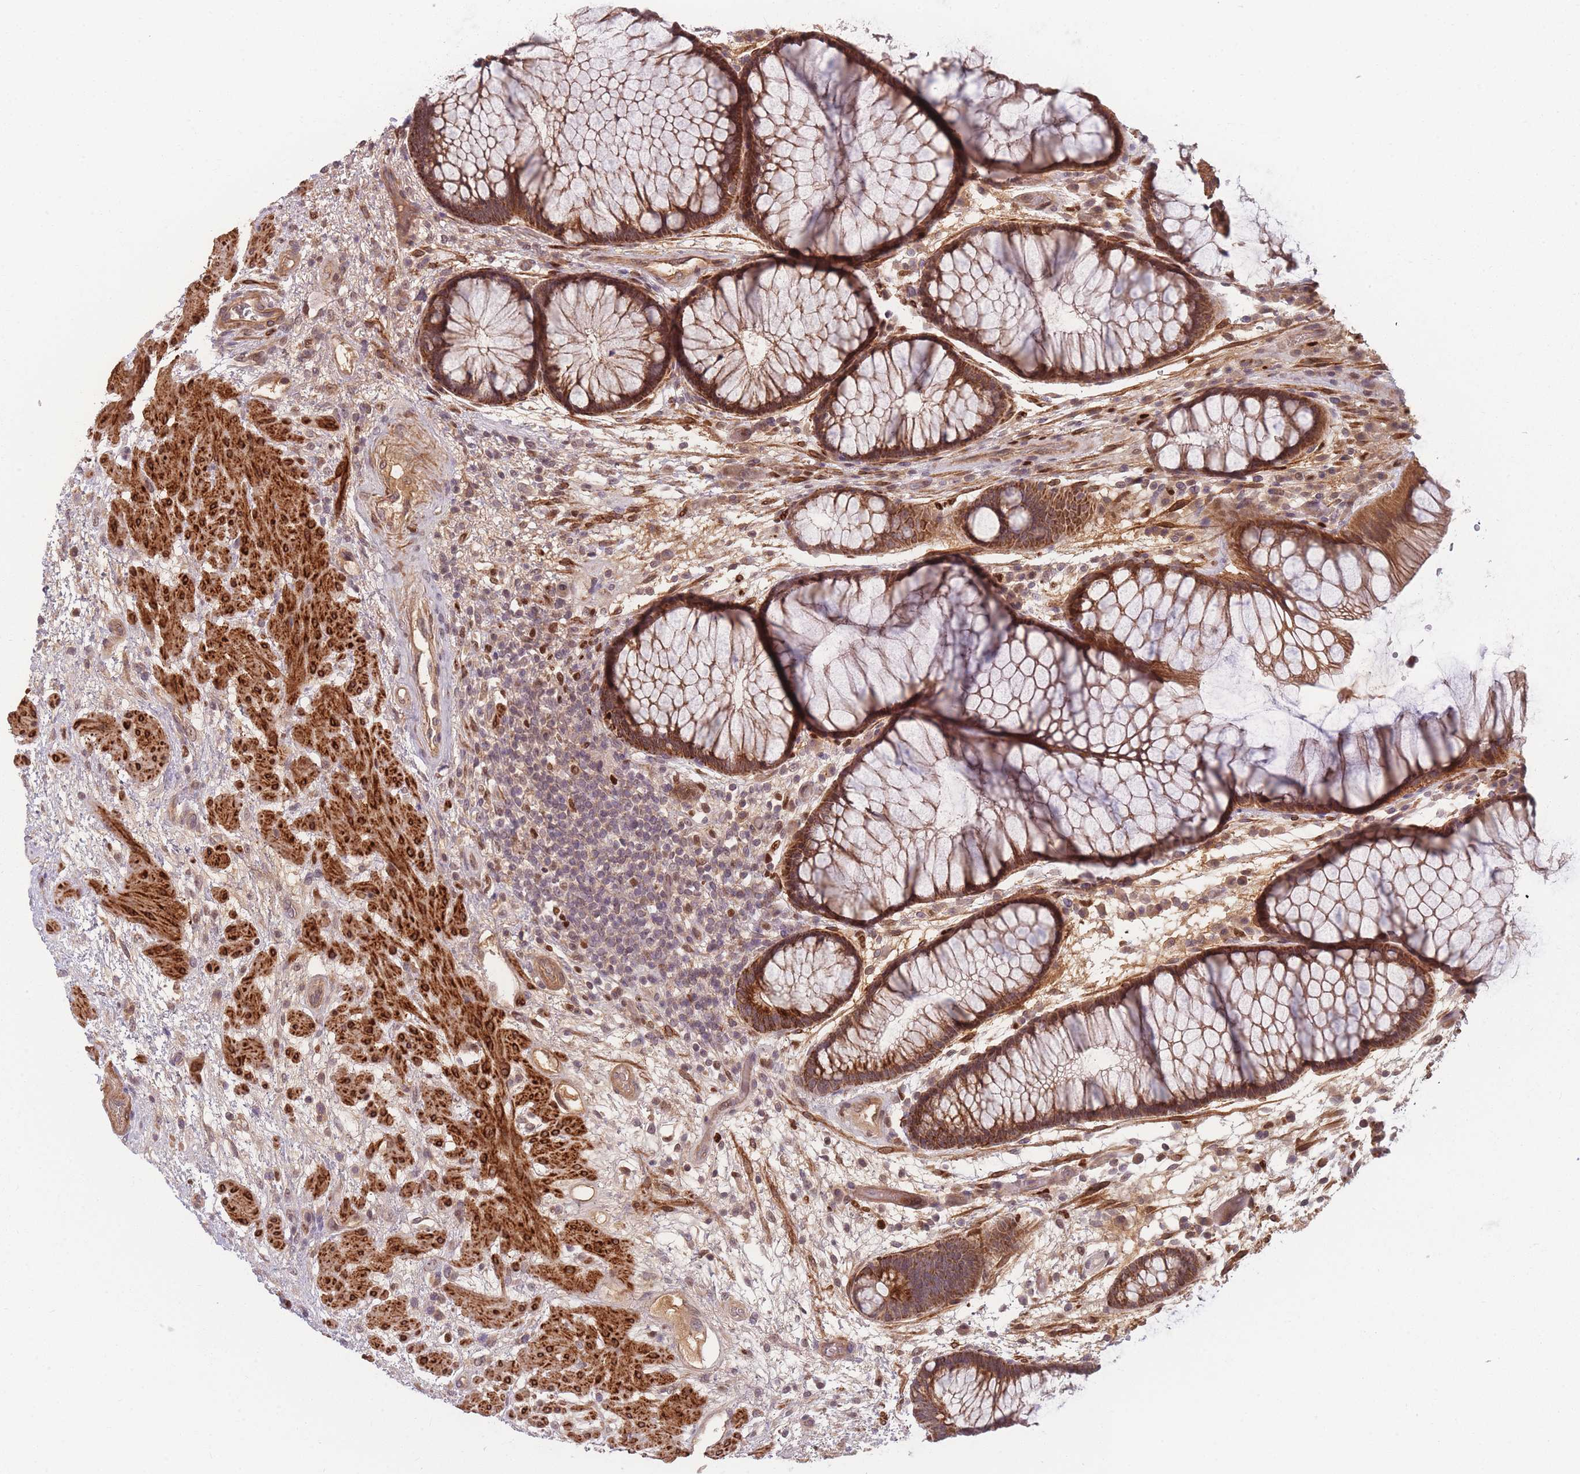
{"staining": {"intensity": "strong", "quantity": ">75%", "location": "cytoplasmic/membranous"}, "tissue": "rectum", "cell_type": "Glandular cells", "image_type": "normal", "snomed": [{"axis": "morphology", "description": "Normal tissue, NOS"}, {"axis": "topography", "description": "Rectum"}], "caption": "The histopathology image shows staining of normal rectum, revealing strong cytoplasmic/membranous protein expression (brown color) within glandular cells.", "gene": "FAM153A", "patient": {"sex": "male", "age": 51}}